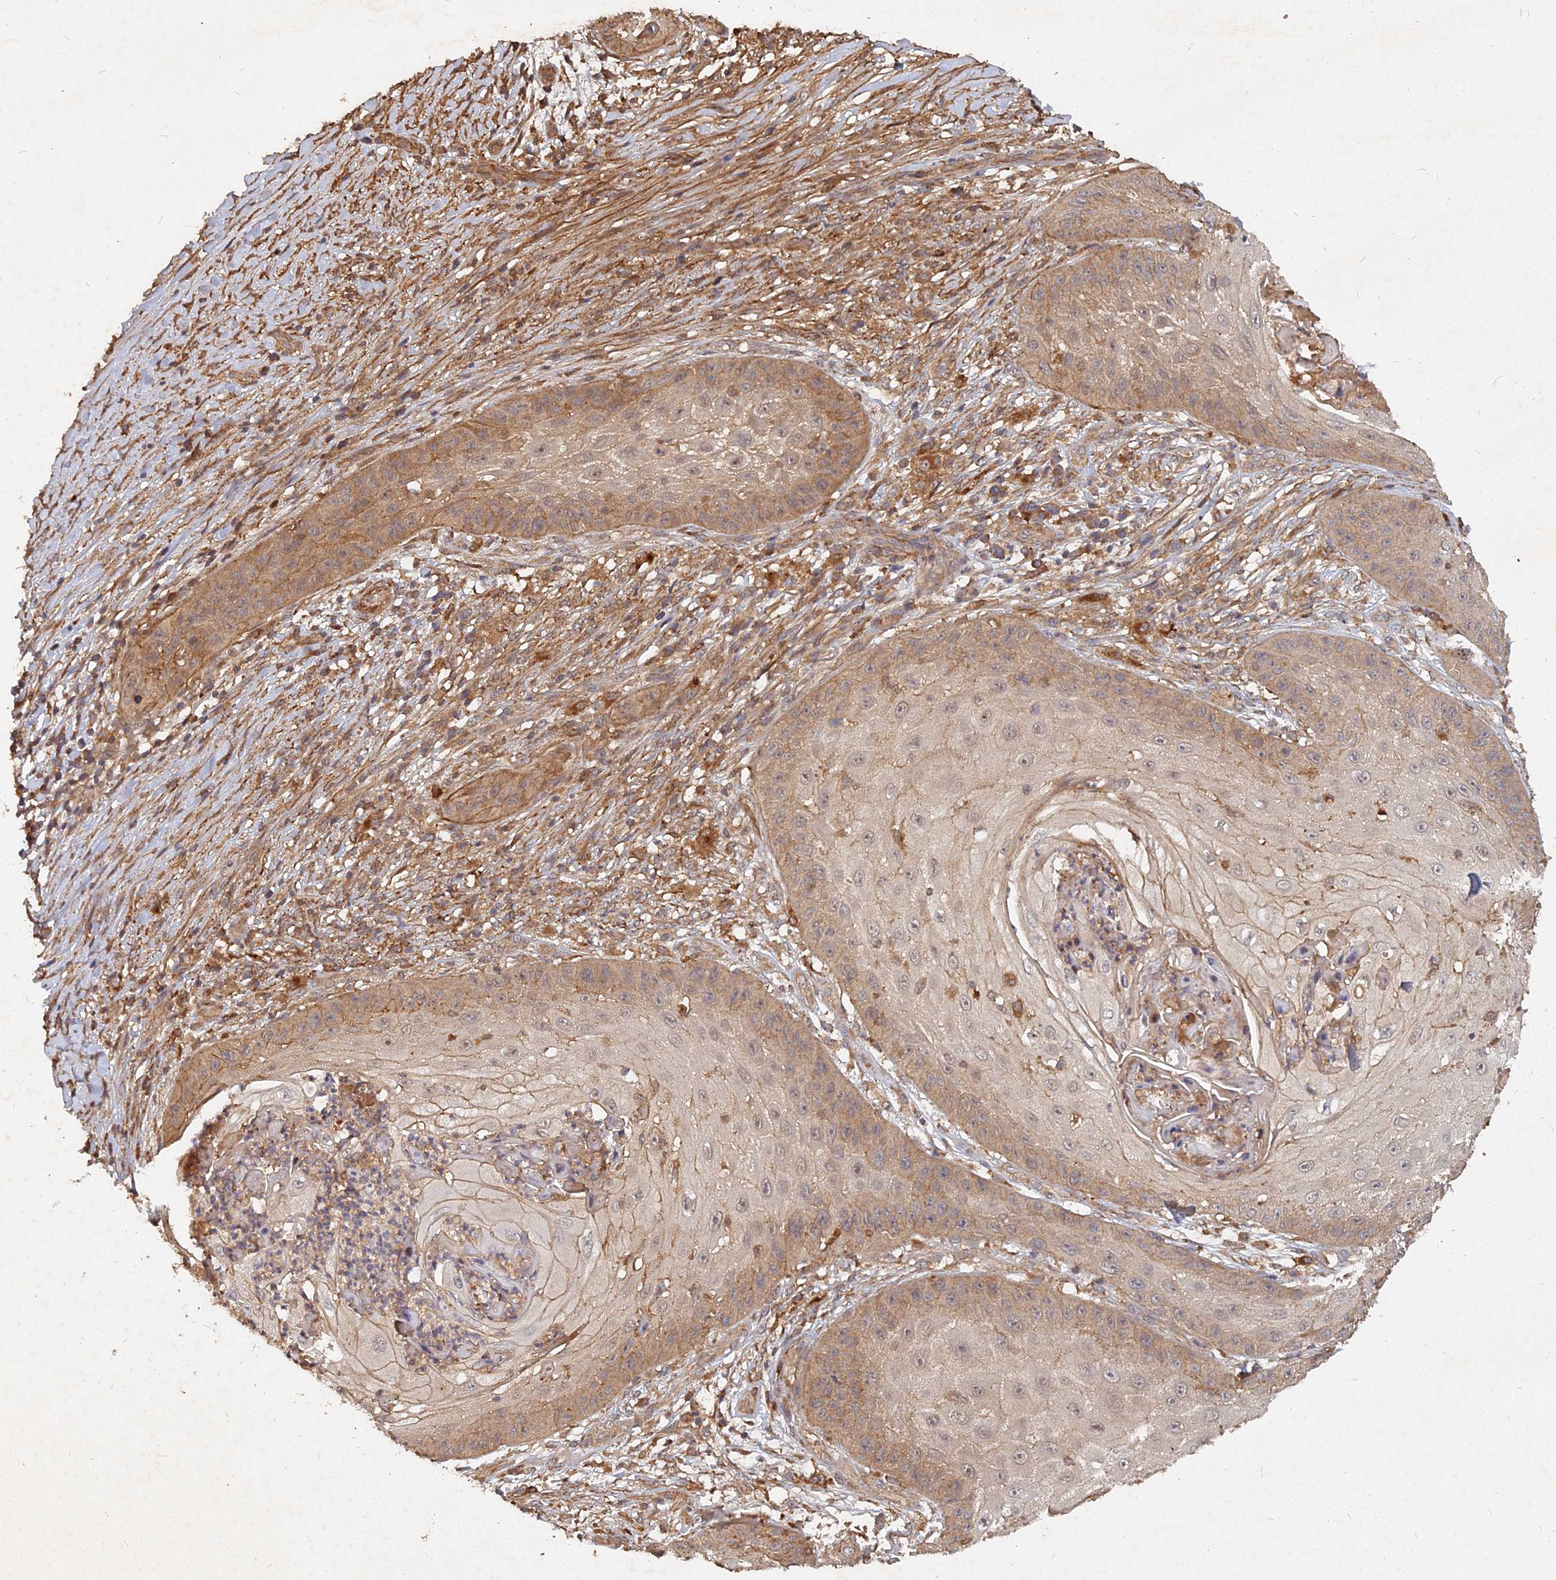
{"staining": {"intensity": "moderate", "quantity": "25%-75%", "location": "cytoplasmic/membranous"}, "tissue": "skin cancer", "cell_type": "Tumor cells", "image_type": "cancer", "snomed": [{"axis": "morphology", "description": "Squamous cell carcinoma, NOS"}, {"axis": "topography", "description": "Skin"}], "caption": "Skin cancer (squamous cell carcinoma) was stained to show a protein in brown. There is medium levels of moderate cytoplasmic/membranous positivity in about 25%-75% of tumor cells. (DAB IHC, brown staining for protein, blue staining for nuclei).", "gene": "UBE2W", "patient": {"sex": "male", "age": 70}}